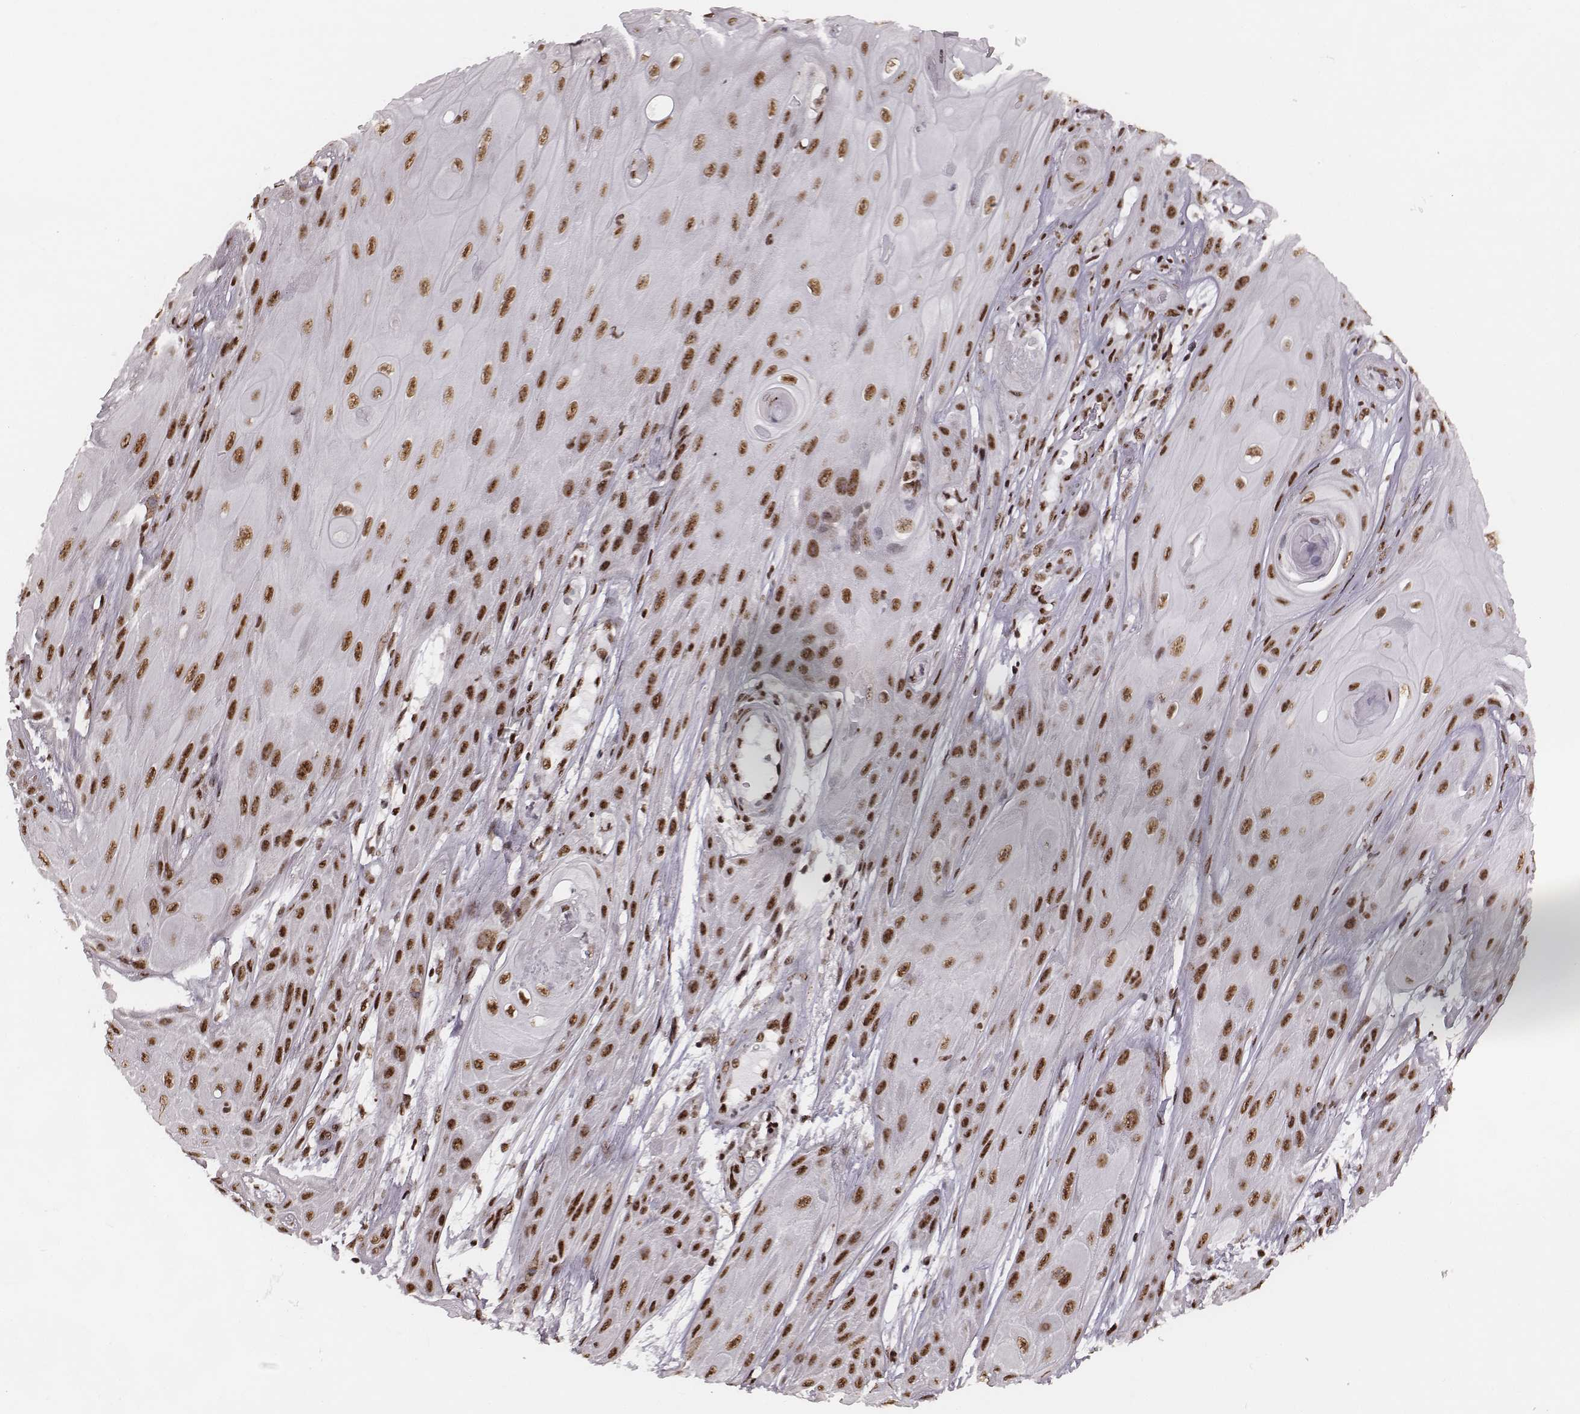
{"staining": {"intensity": "moderate", "quantity": ">75%", "location": "nuclear"}, "tissue": "skin cancer", "cell_type": "Tumor cells", "image_type": "cancer", "snomed": [{"axis": "morphology", "description": "Squamous cell carcinoma, NOS"}, {"axis": "topography", "description": "Skin"}], "caption": "A brown stain shows moderate nuclear staining of a protein in skin cancer (squamous cell carcinoma) tumor cells.", "gene": "LUC7L", "patient": {"sex": "male", "age": 62}}